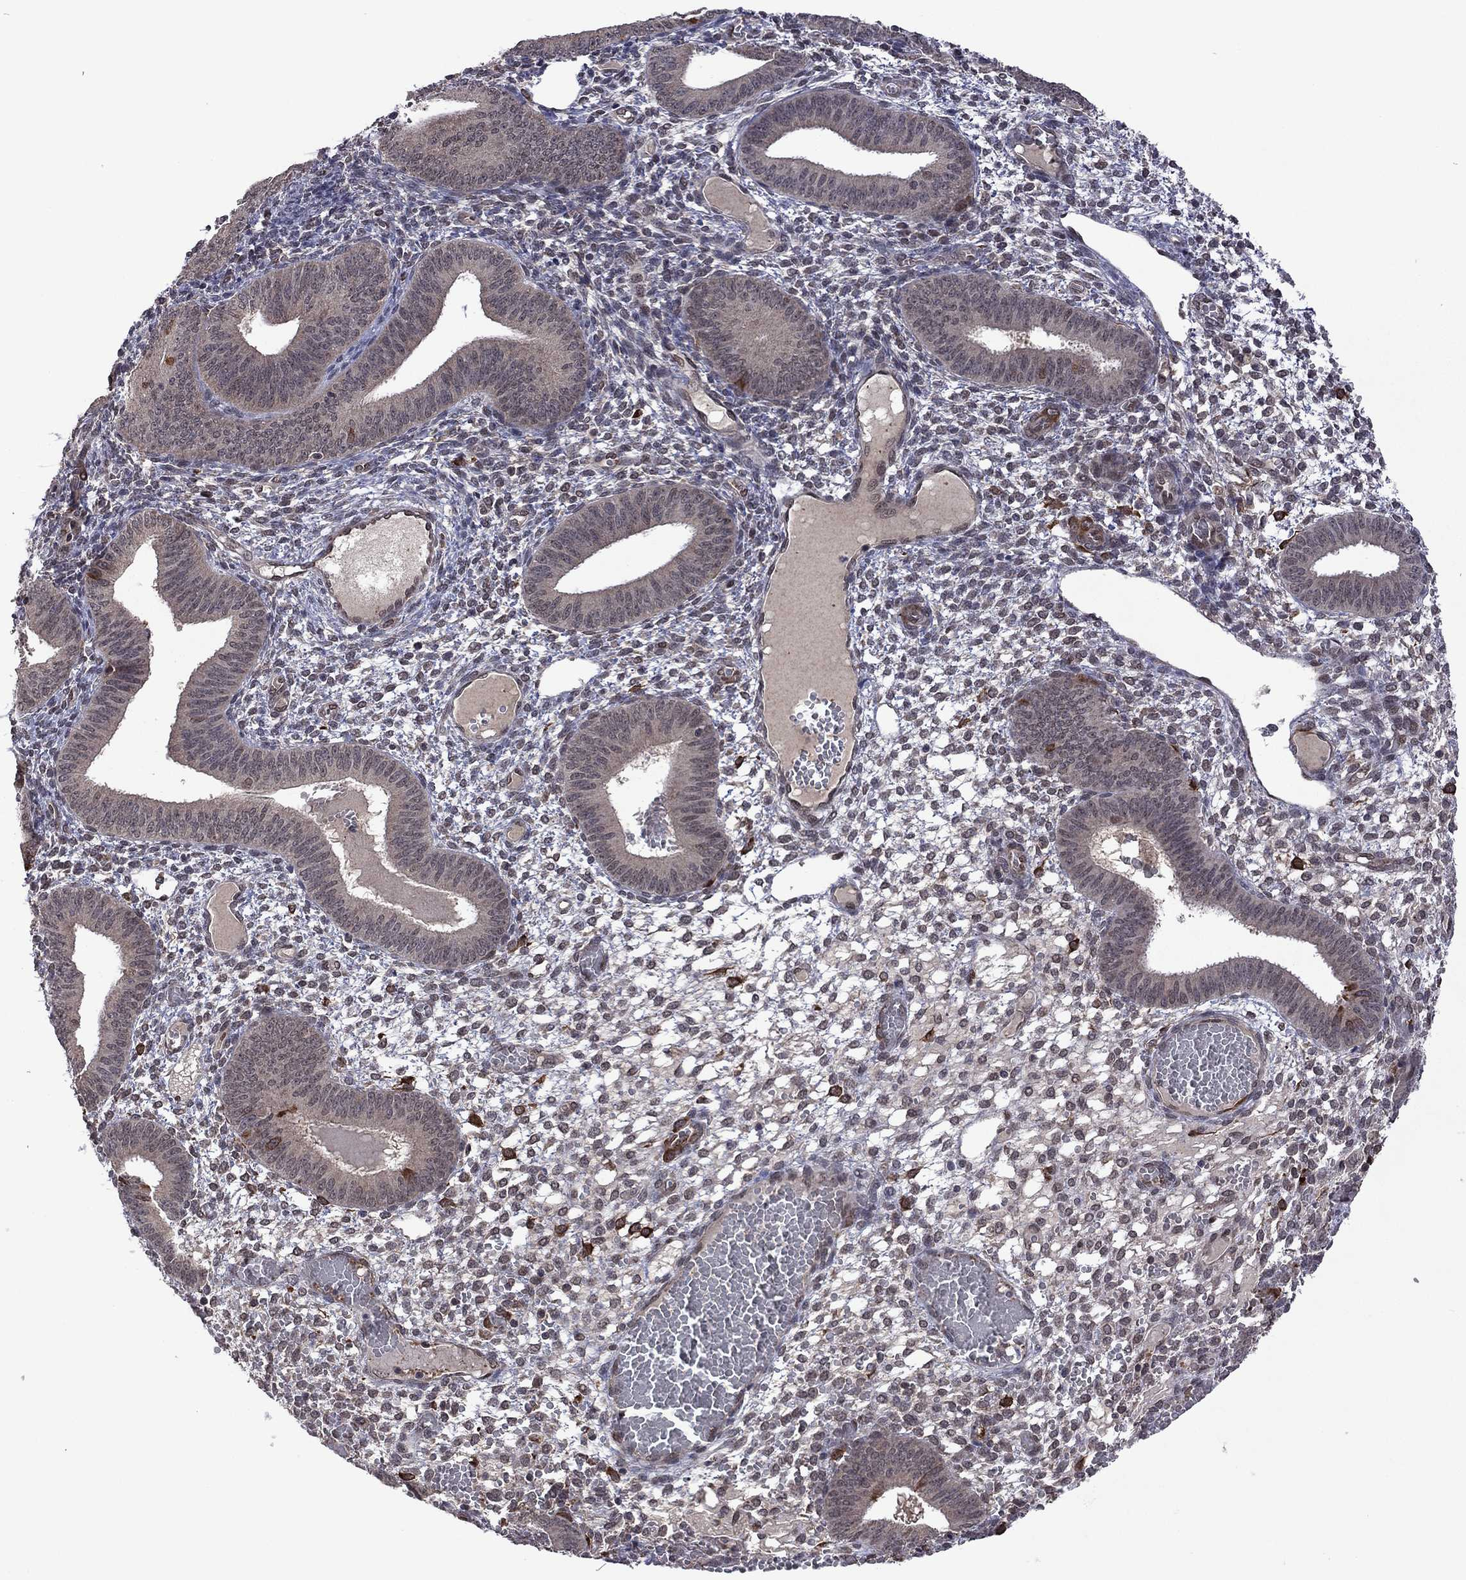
{"staining": {"intensity": "negative", "quantity": "none", "location": "none"}, "tissue": "endometrium", "cell_type": "Cells in endometrial stroma", "image_type": "normal", "snomed": [{"axis": "morphology", "description": "Normal tissue, NOS"}, {"axis": "topography", "description": "Endometrium"}], "caption": "The image exhibits no staining of cells in endometrial stroma in unremarkable endometrium. (Stains: DAB immunohistochemistry (IHC) with hematoxylin counter stain, Microscopy: brightfield microscopy at high magnification).", "gene": "GPAA1", "patient": {"sex": "female", "age": 42}}